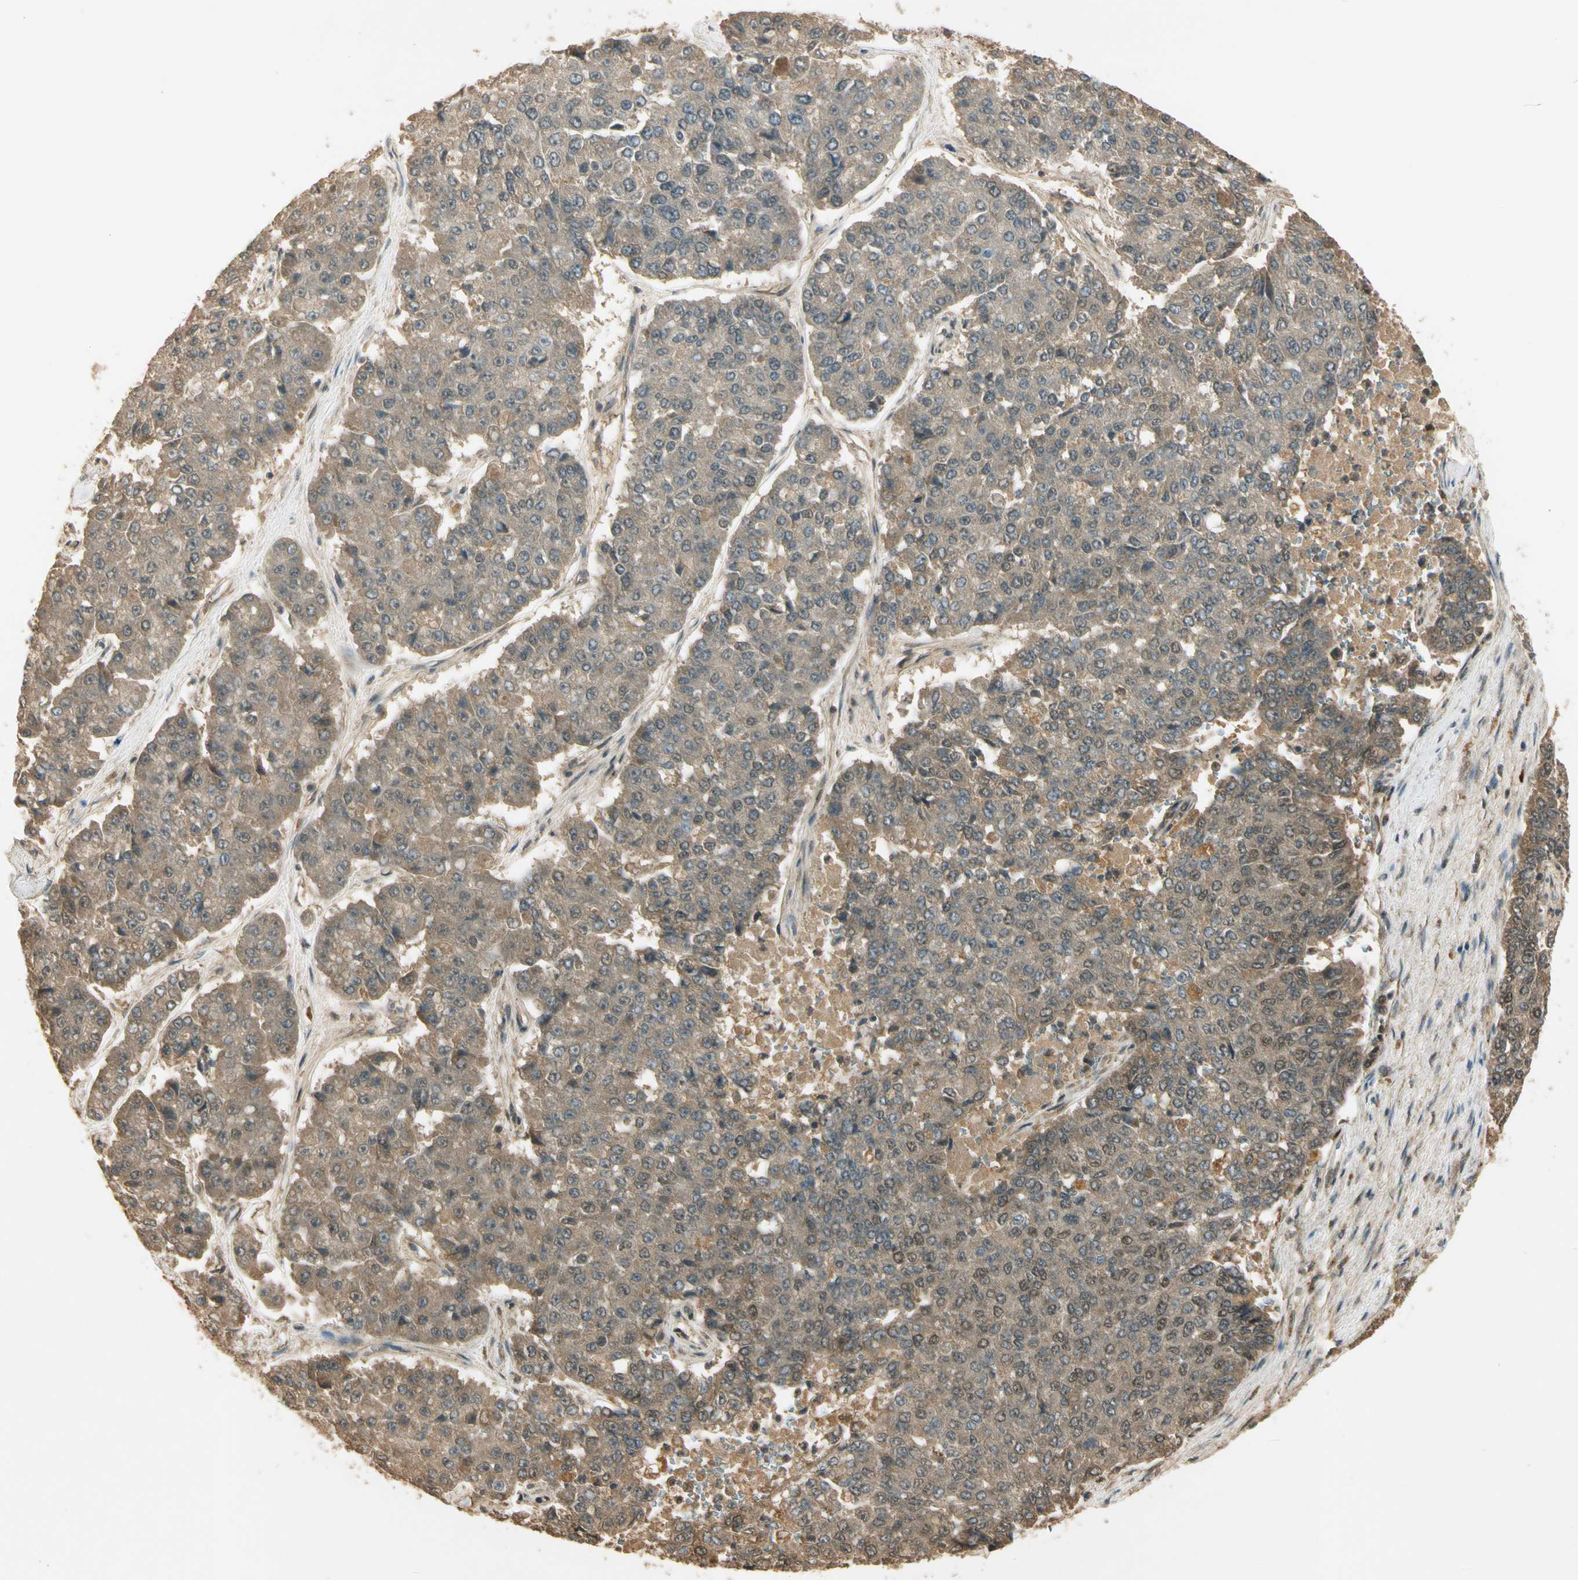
{"staining": {"intensity": "weak", "quantity": ">75%", "location": "cytoplasmic/membranous"}, "tissue": "pancreatic cancer", "cell_type": "Tumor cells", "image_type": "cancer", "snomed": [{"axis": "morphology", "description": "Adenocarcinoma, NOS"}, {"axis": "topography", "description": "Pancreas"}], "caption": "A brown stain shows weak cytoplasmic/membranous positivity of a protein in pancreatic cancer (adenocarcinoma) tumor cells.", "gene": "GMEB2", "patient": {"sex": "male", "age": 50}}